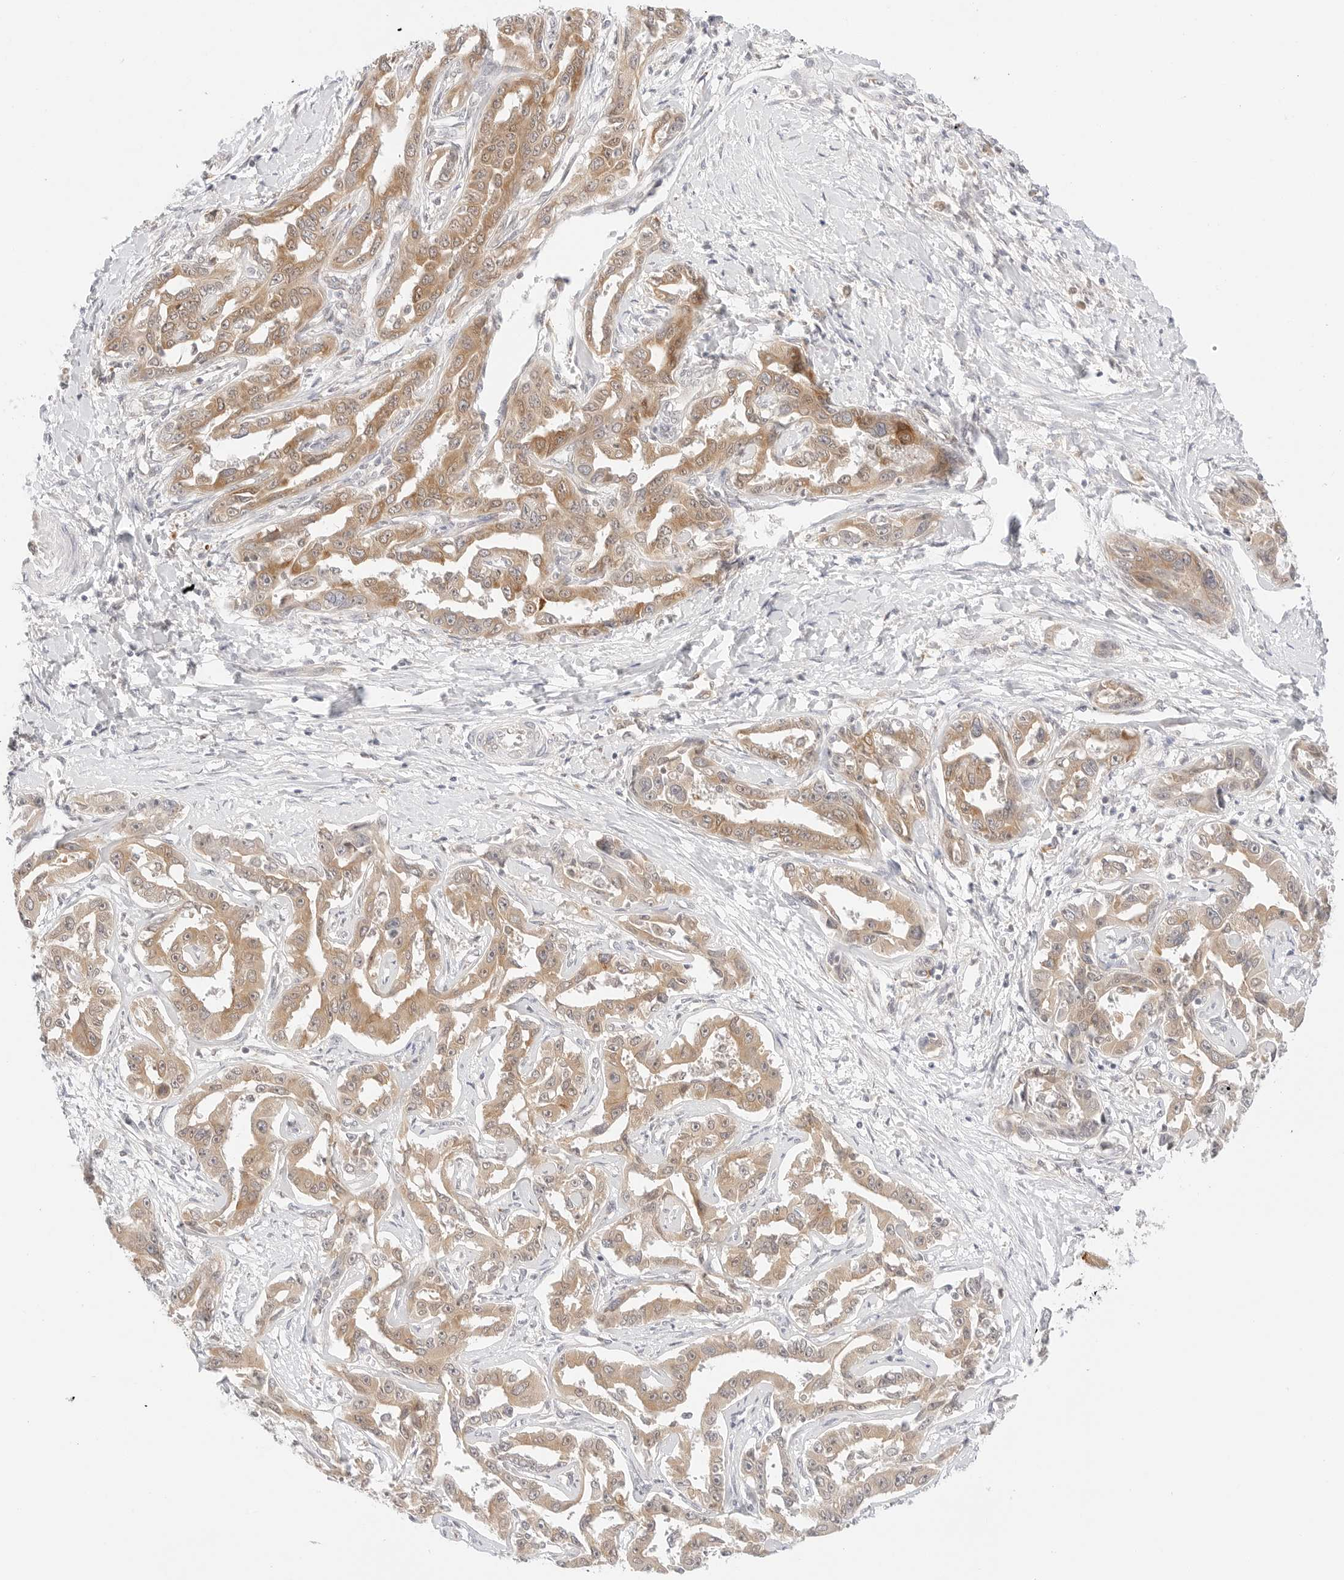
{"staining": {"intensity": "moderate", "quantity": ">75%", "location": "cytoplasmic/membranous"}, "tissue": "liver cancer", "cell_type": "Tumor cells", "image_type": "cancer", "snomed": [{"axis": "morphology", "description": "Cholangiocarcinoma"}, {"axis": "topography", "description": "Liver"}], "caption": "This micrograph reveals liver cholangiocarcinoma stained with immunohistochemistry to label a protein in brown. The cytoplasmic/membranous of tumor cells show moderate positivity for the protein. Nuclei are counter-stained blue.", "gene": "ERO1B", "patient": {"sex": "male", "age": 59}}